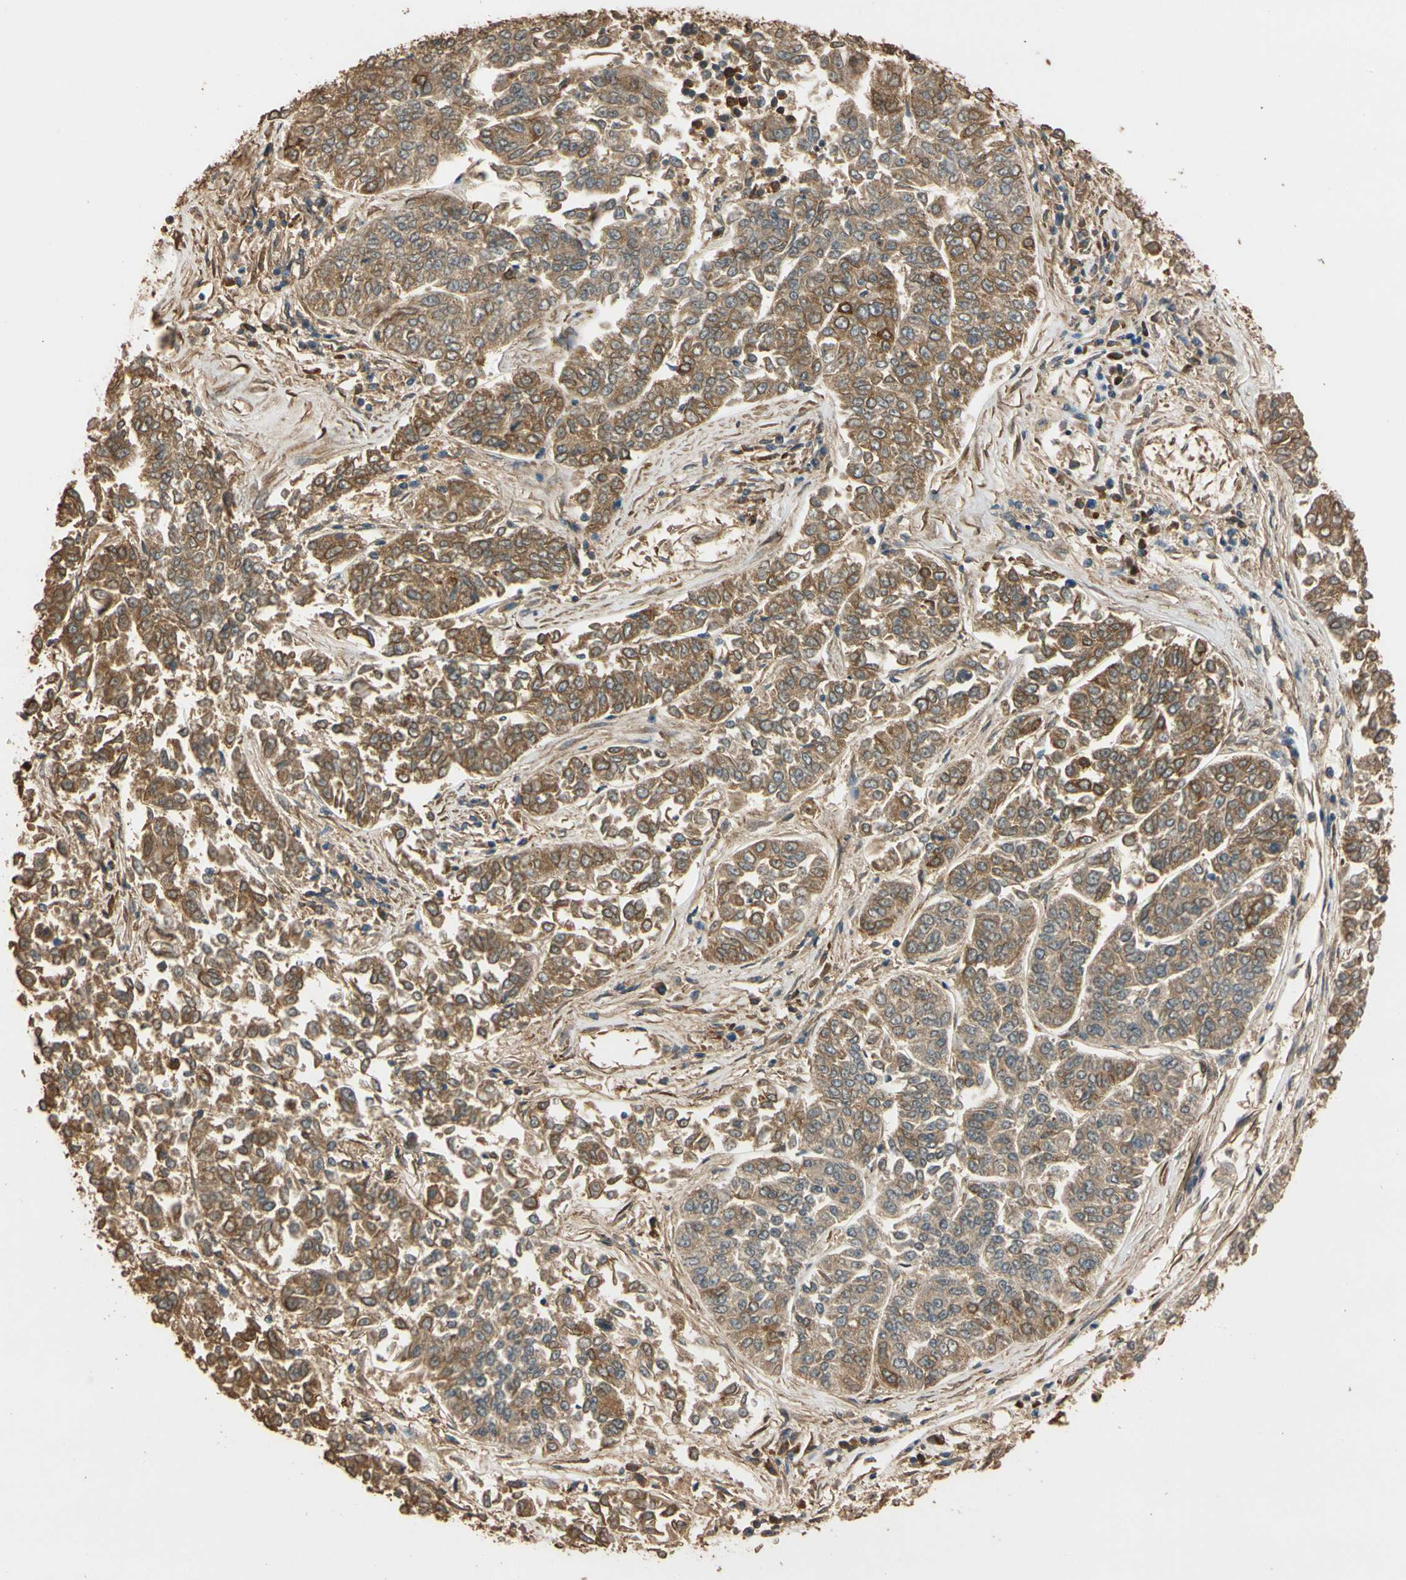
{"staining": {"intensity": "moderate", "quantity": ">75%", "location": "cytoplasmic/membranous"}, "tissue": "lung cancer", "cell_type": "Tumor cells", "image_type": "cancer", "snomed": [{"axis": "morphology", "description": "Adenocarcinoma, NOS"}, {"axis": "topography", "description": "Lung"}], "caption": "Immunohistochemistry of human lung adenocarcinoma shows medium levels of moderate cytoplasmic/membranous expression in about >75% of tumor cells.", "gene": "MGRN1", "patient": {"sex": "male", "age": 84}}